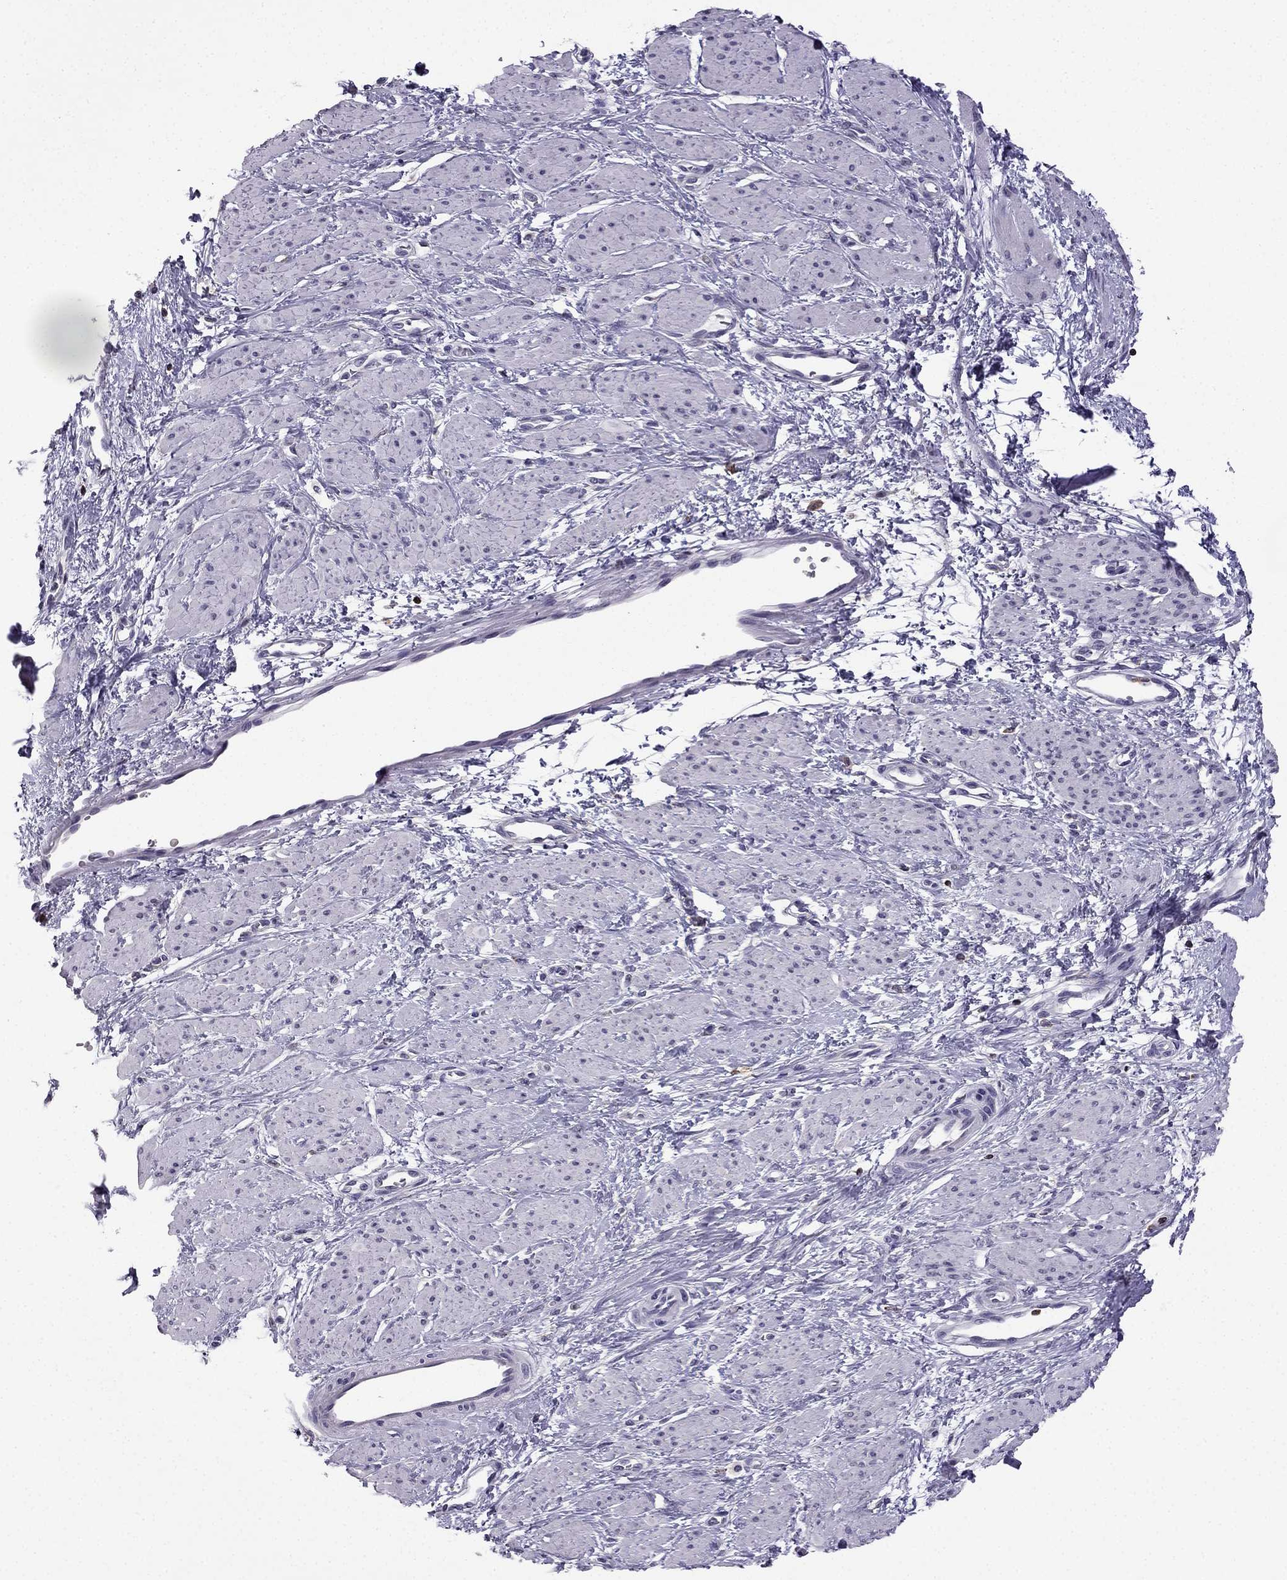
{"staining": {"intensity": "negative", "quantity": "none", "location": "none"}, "tissue": "smooth muscle", "cell_type": "Smooth muscle cells", "image_type": "normal", "snomed": [{"axis": "morphology", "description": "Normal tissue, NOS"}, {"axis": "topography", "description": "Smooth muscle"}, {"axis": "topography", "description": "Uterus"}], "caption": "IHC of unremarkable smooth muscle demonstrates no expression in smooth muscle cells.", "gene": "CCK", "patient": {"sex": "female", "age": 39}}